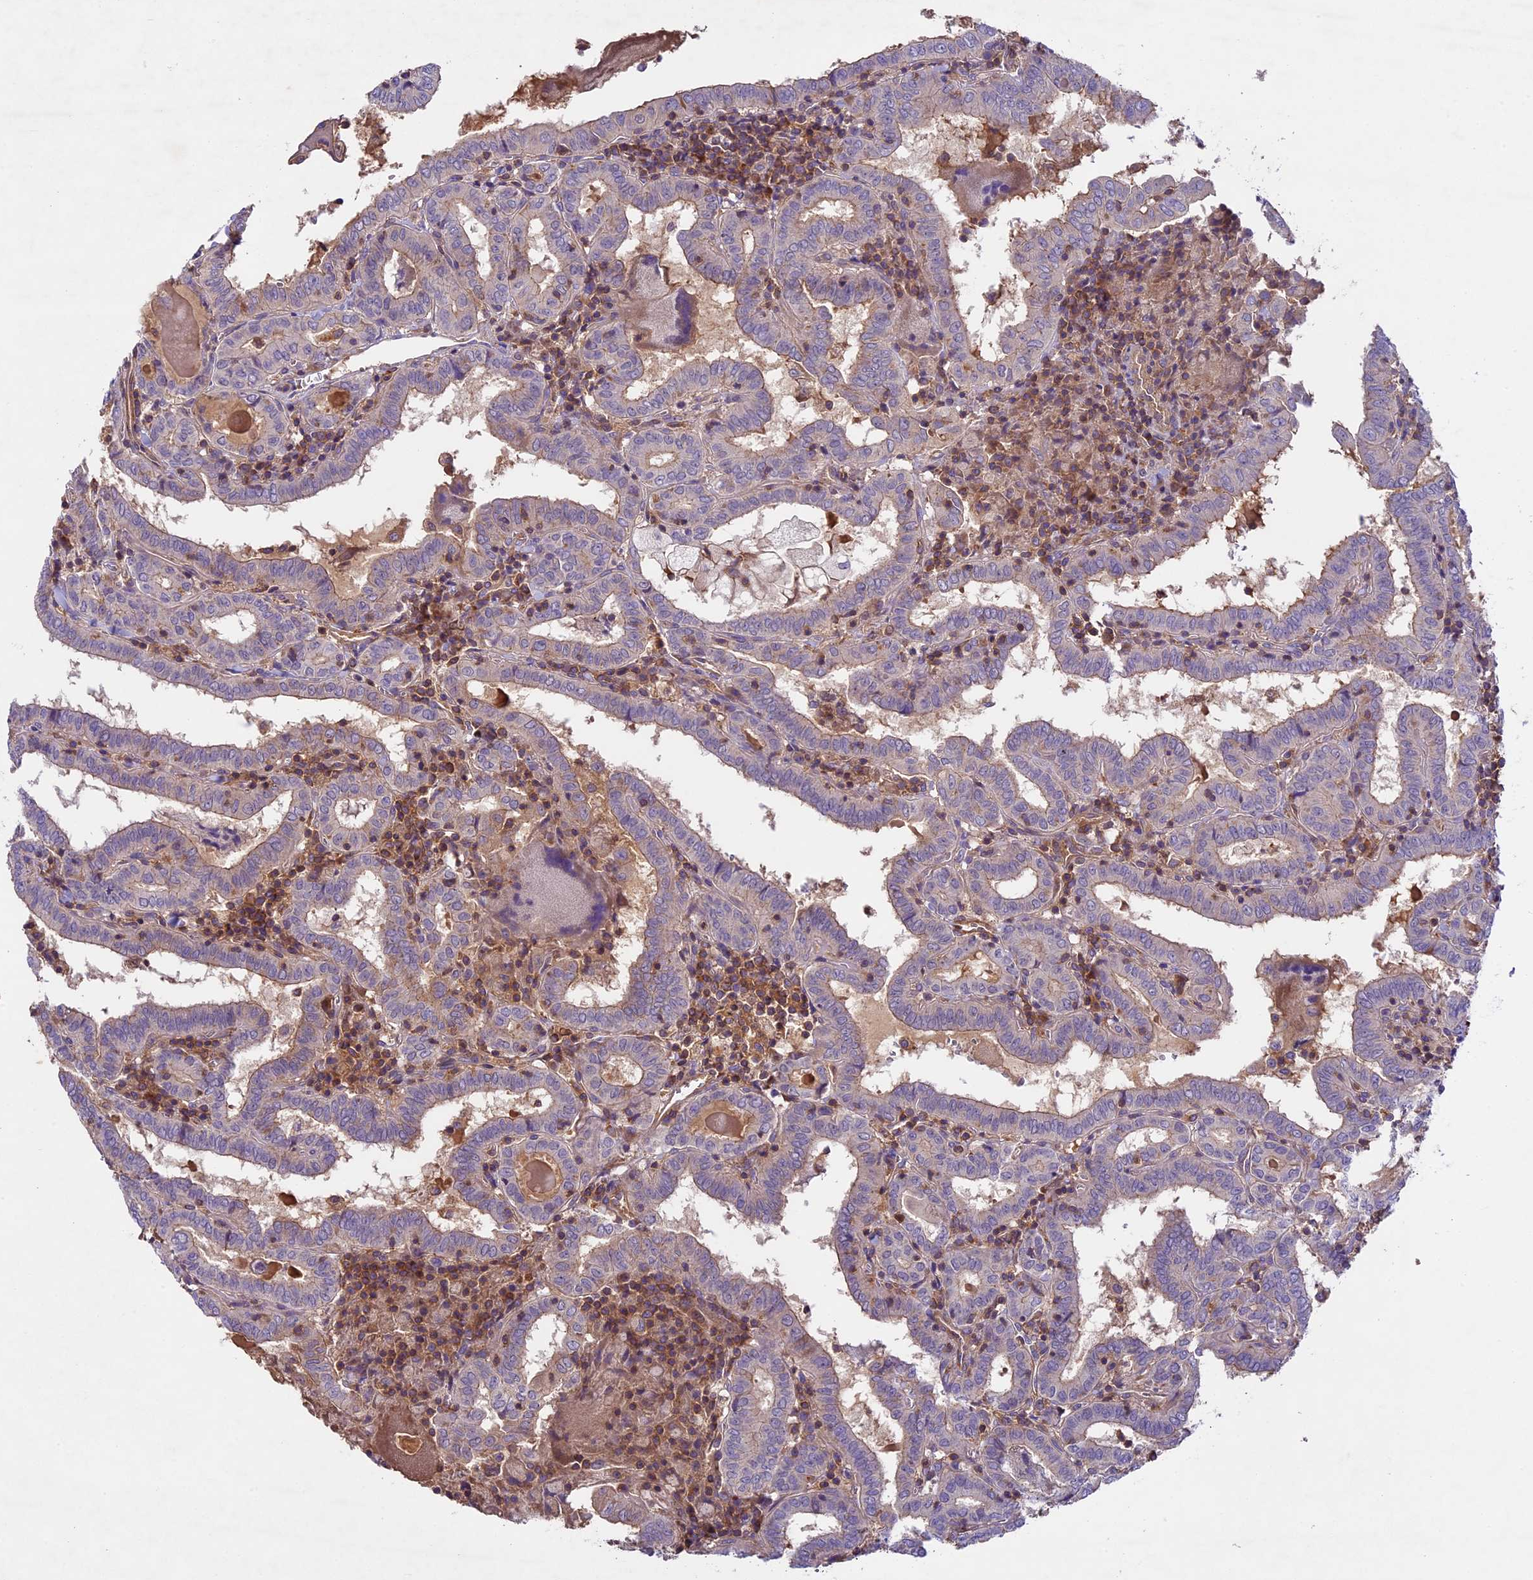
{"staining": {"intensity": "weak", "quantity": "<25%", "location": "cytoplasmic/membranous"}, "tissue": "thyroid cancer", "cell_type": "Tumor cells", "image_type": "cancer", "snomed": [{"axis": "morphology", "description": "Papillary adenocarcinoma, NOS"}, {"axis": "topography", "description": "Thyroid gland"}], "caption": "This is a photomicrograph of IHC staining of thyroid papillary adenocarcinoma, which shows no staining in tumor cells.", "gene": "TBC1D1", "patient": {"sex": "female", "age": 72}}